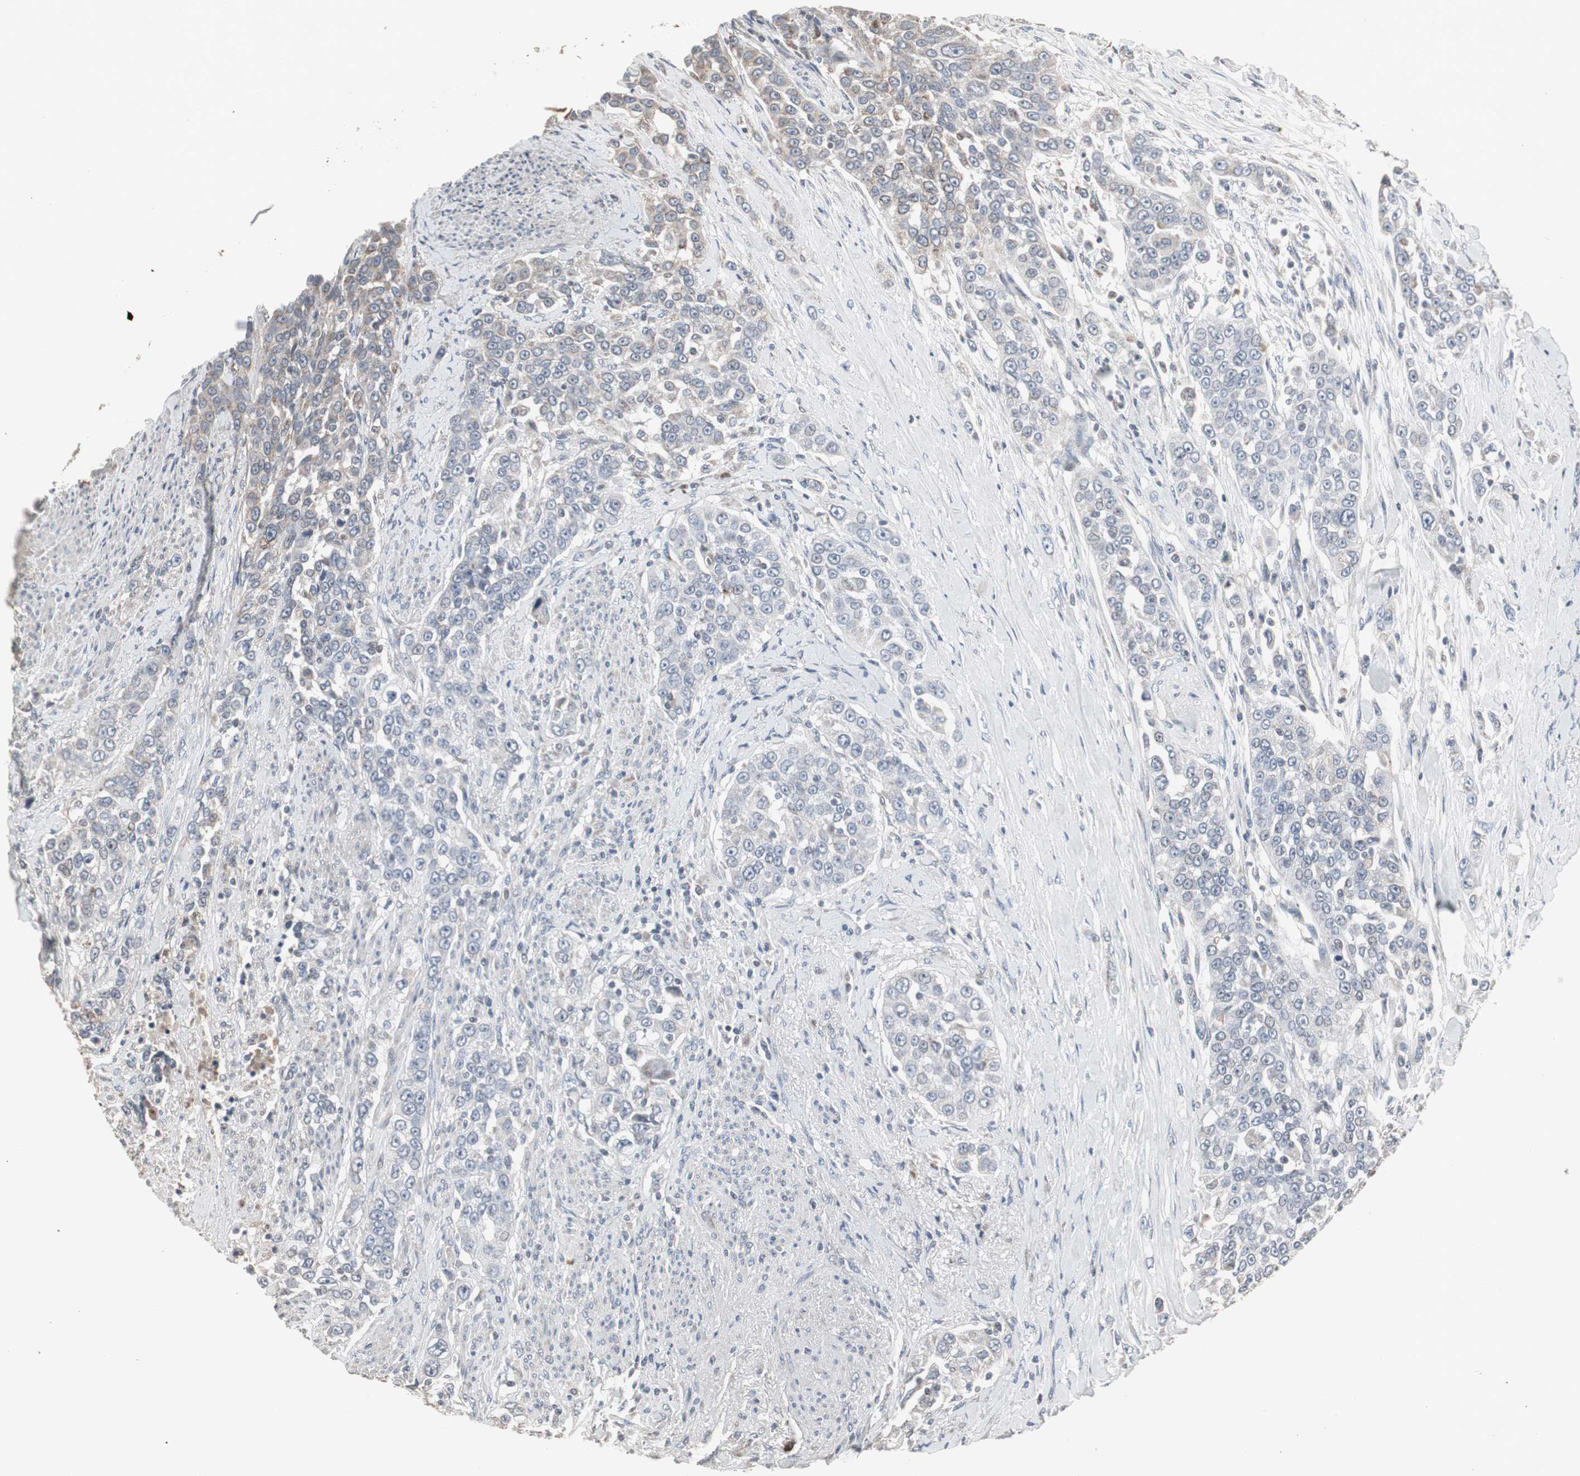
{"staining": {"intensity": "weak", "quantity": "<25%", "location": "cytoplasmic/membranous"}, "tissue": "urothelial cancer", "cell_type": "Tumor cells", "image_type": "cancer", "snomed": [{"axis": "morphology", "description": "Urothelial carcinoma, High grade"}, {"axis": "topography", "description": "Urinary bladder"}], "caption": "Urothelial cancer was stained to show a protein in brown. There is no significant positivity in tumor cells.", "gene": "ACAA1", "patient": {"sex": "female", "age": 80}}